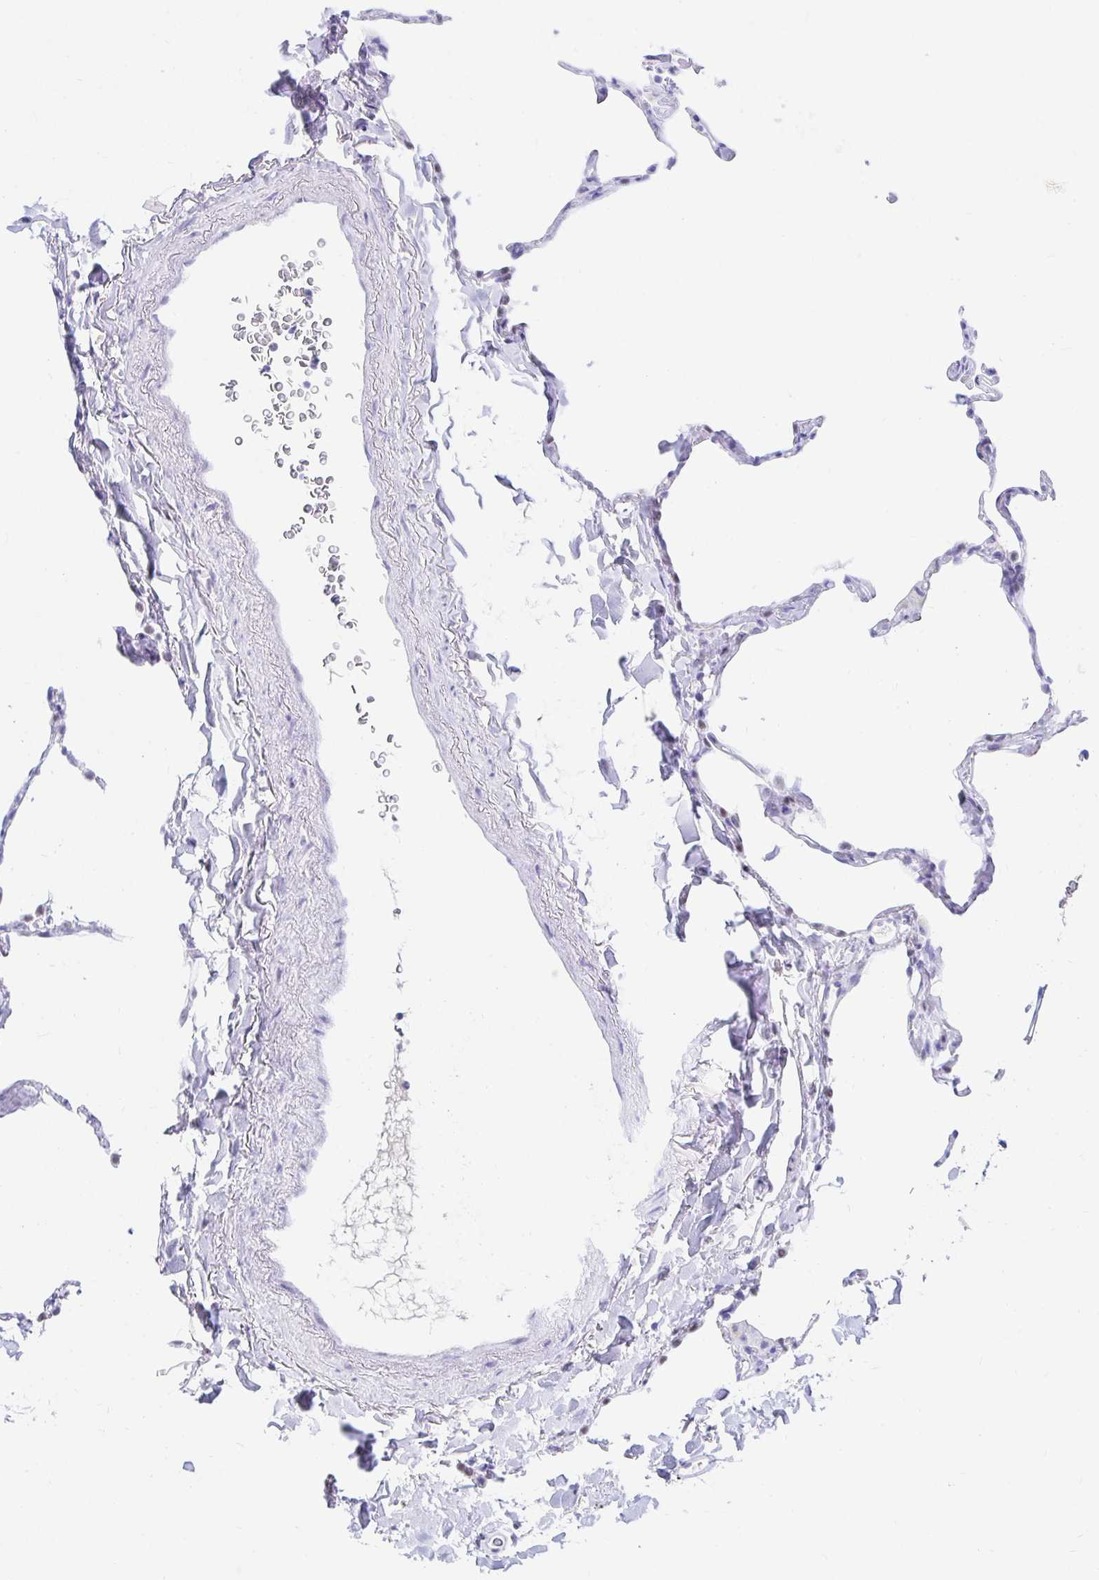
{"staining": {"intensity": "negative", "quantity": "none", "location": "none"}, "tissue": "lung", "cell_type": "Alveolar cells", "image_type": "normal", "snomed": [{"axis": "morphology", "description": "Normal tissue, NOS"}, {"axis": "topography", "description": "Lung"}], "caption": "Human lung stained for a protein using immunohistochemistry (IHC) demonstrates no staining in alveolar cells.", "gene": "OR6T1", "patient": {"sex": "male", "age": 65}}